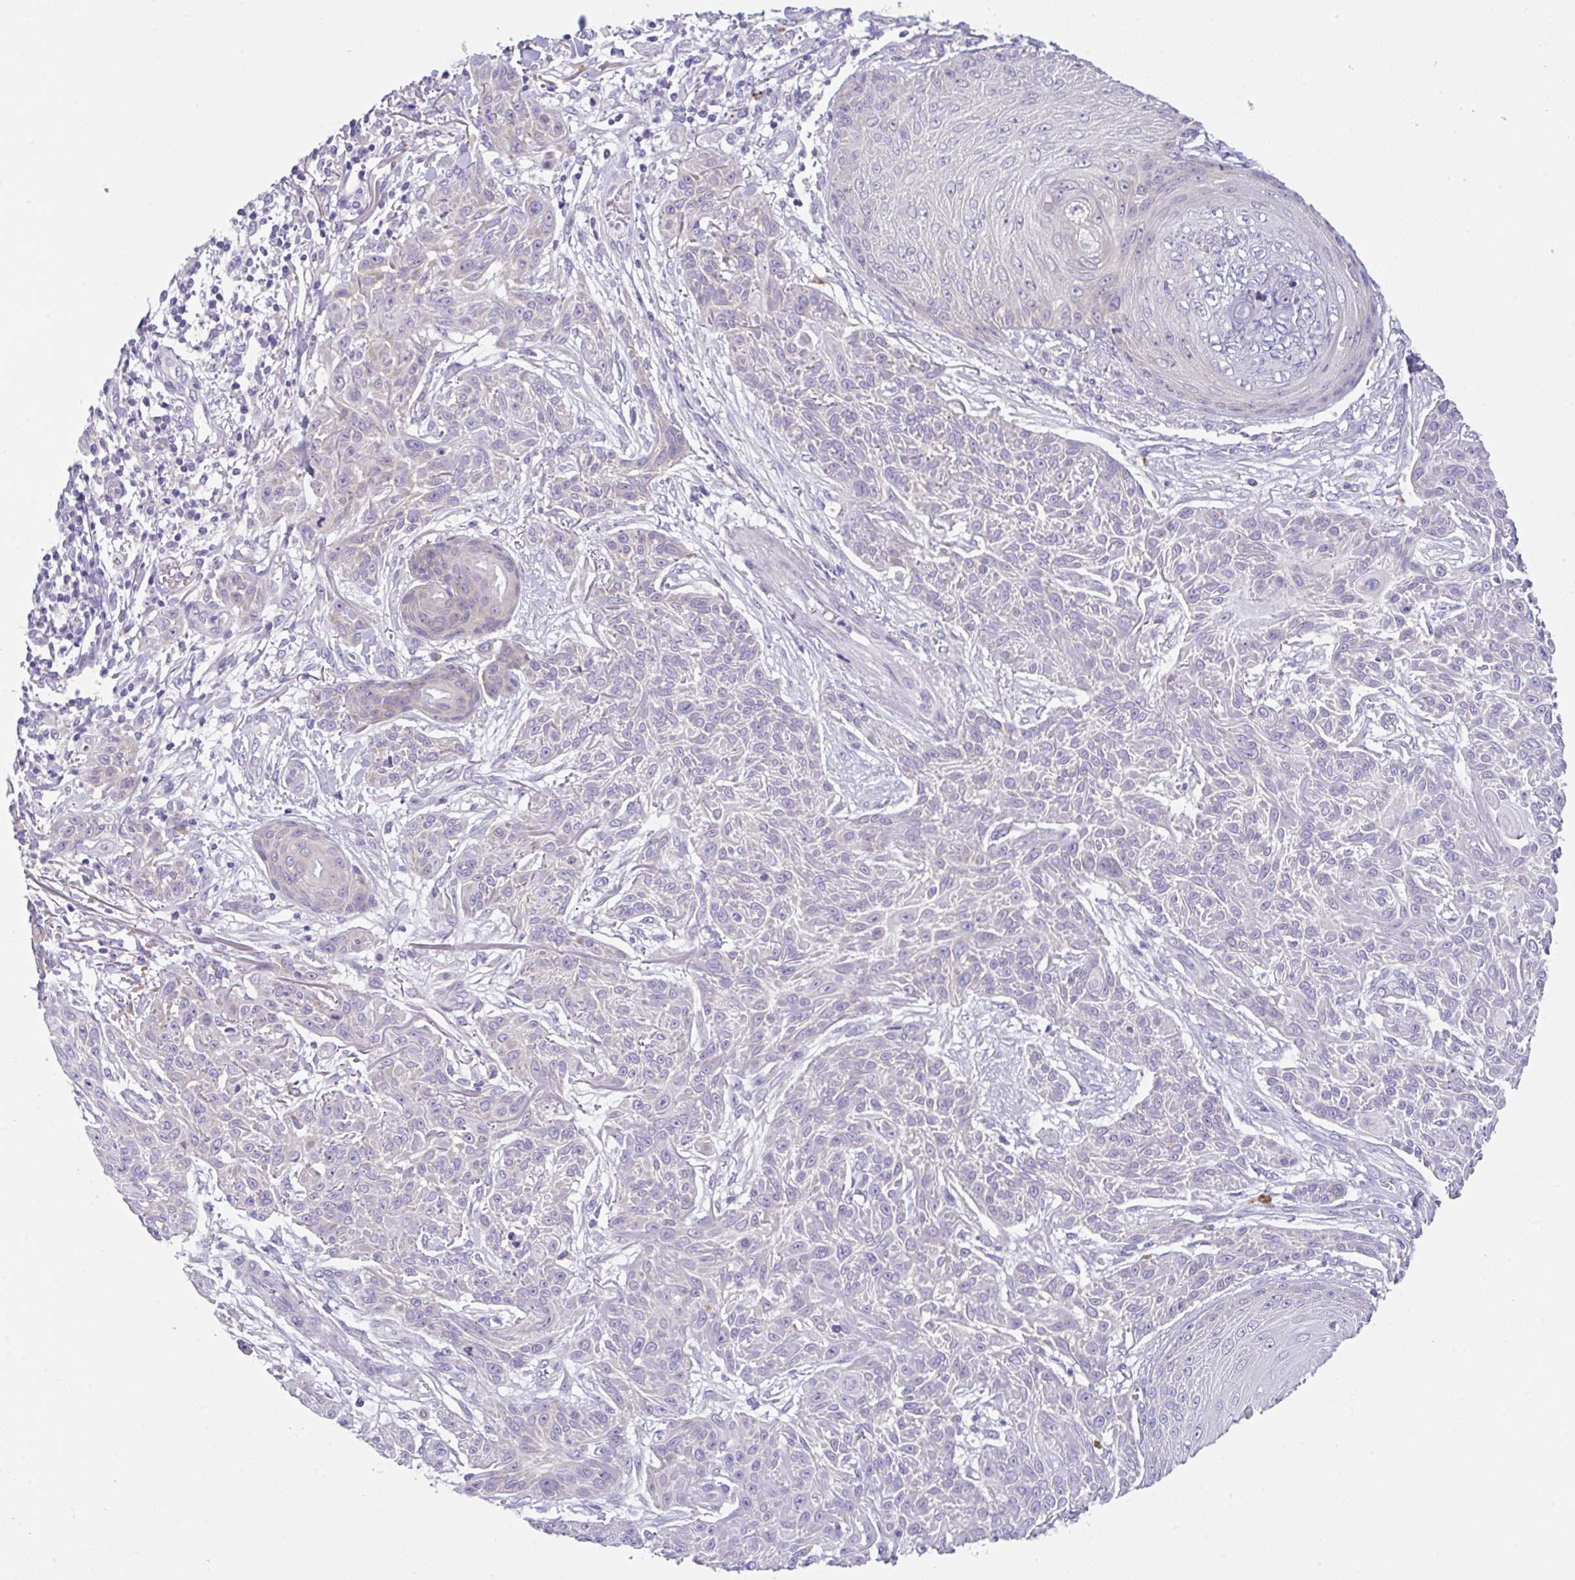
{"staining": {"intensity": "negative", "quantity": "none", "location": "none"}, "tissue": "skin cancer", "cell_type": "Tumor cells", "image_type": "cancer", "snomed": [{"axis": "morphology", "description": "Squamous cell carcinoma, NOS"}, {"axis": "topography", "description": "Skin"}], "caption": "The immunohistochemistry (IHC) histopathology image has no significant positivity in tumor cells of skin squamous cell carcinoma tissue.", "gene": "TRAF4", "patient": {"sex": "male", "age": 86}}